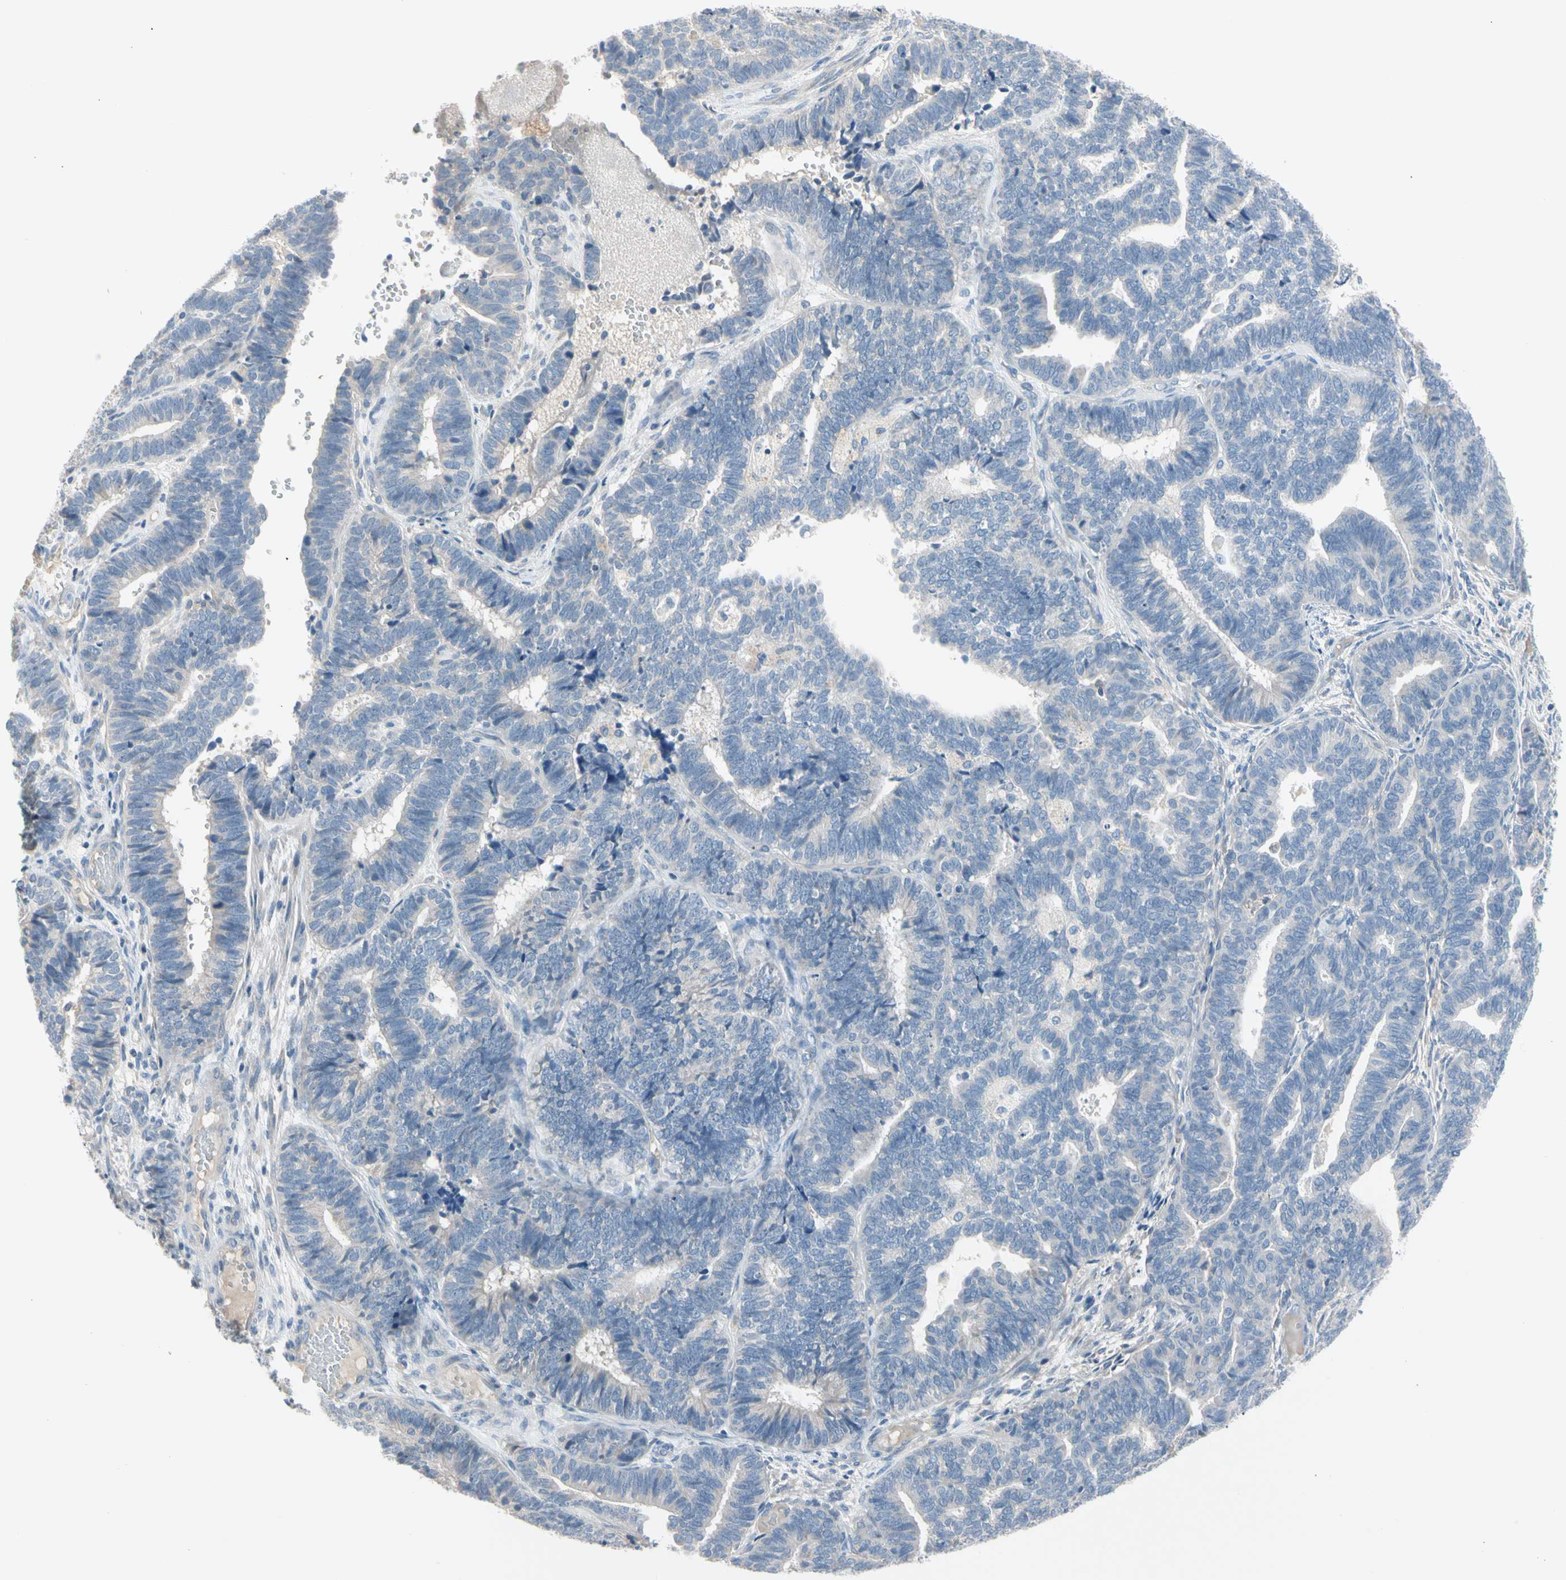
{"staining": {"intensity": "negative", "quantity": "none", "location": "none"}, "tissue": "endometrial cancer", "cell_type": "Tumor cells", "image_type": "cancer", "snomed": [{"axis": "morphology", "description": "Adenocarcinoma, NOS"}, {"axis": "topography", "description": "Endometrium"}], "caption": "Immunohistochemistry of human endometrial cancer (adenocarcinoma) shows no expression in tumor cells. The staining was performed using DAB to visualize the protein expression in brown, while the nuclei were stained in blue with hematoxylin (Magnification: 20x).", "gene": "MARK1", "patient": {"sex": "female", "age": 70}}